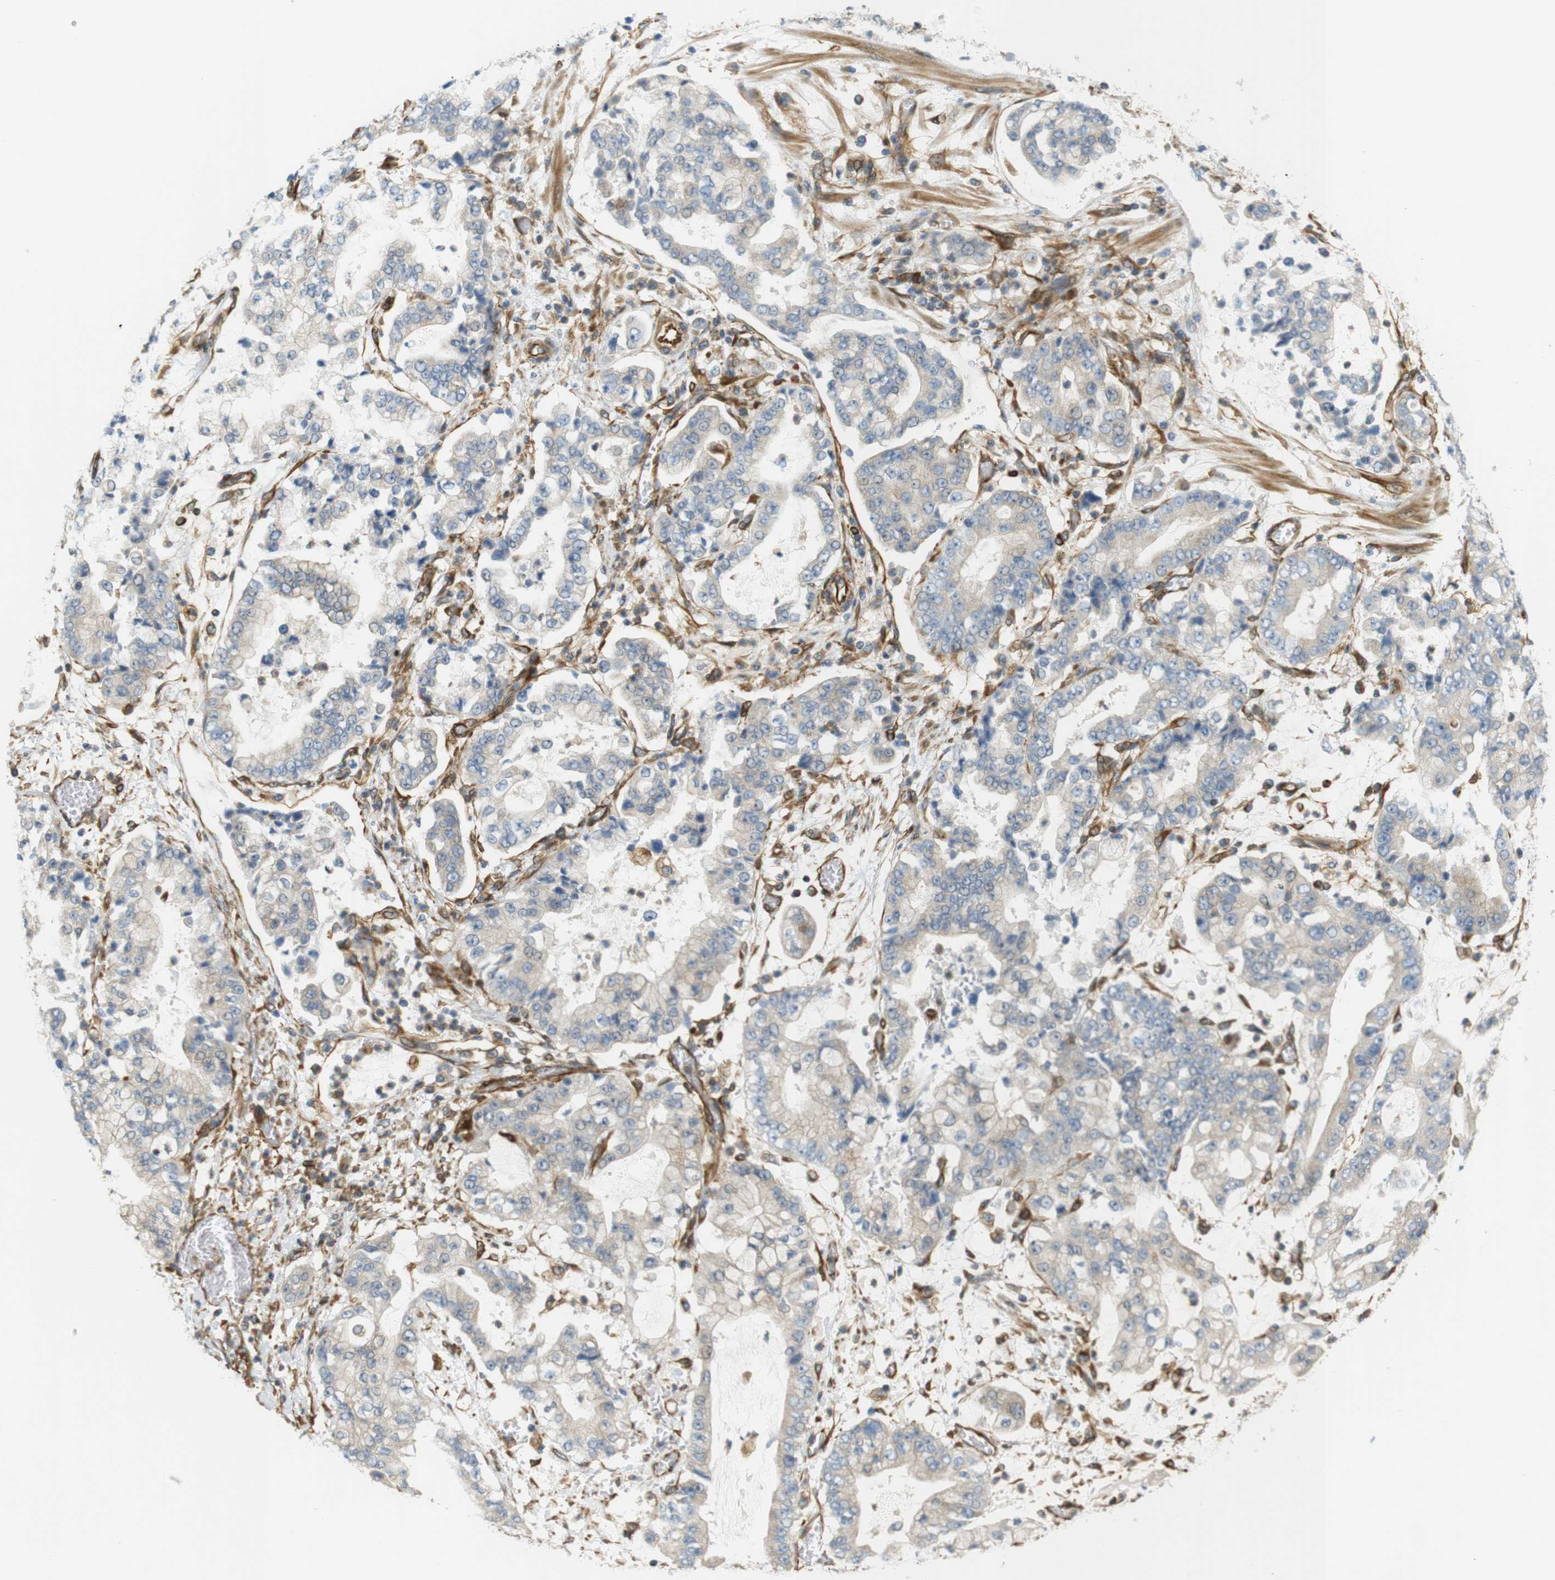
{"staining": {"intensity": "negative", "quantity": "none", "location": "none"}, "tissue": "stomach cancer", "cell_type": "Tumor cells", "image_type": "cancer", "snomed": [{"axis": "morphology", "description": "Adenocarcinoma, NOS"}, {"axis": "topography", "description": "Stomach"}], "caption": "Immunohistochemistry (IHC) micrograph of stomach cancer stained for a protein (brown), which reveals no staining in tumor cells. (DAB (3,3'-diaminobenzidine) immunohistochemistry, high magnification).", "gene": "CYTH3", "patient": {"sex": "male", "age": 76}}